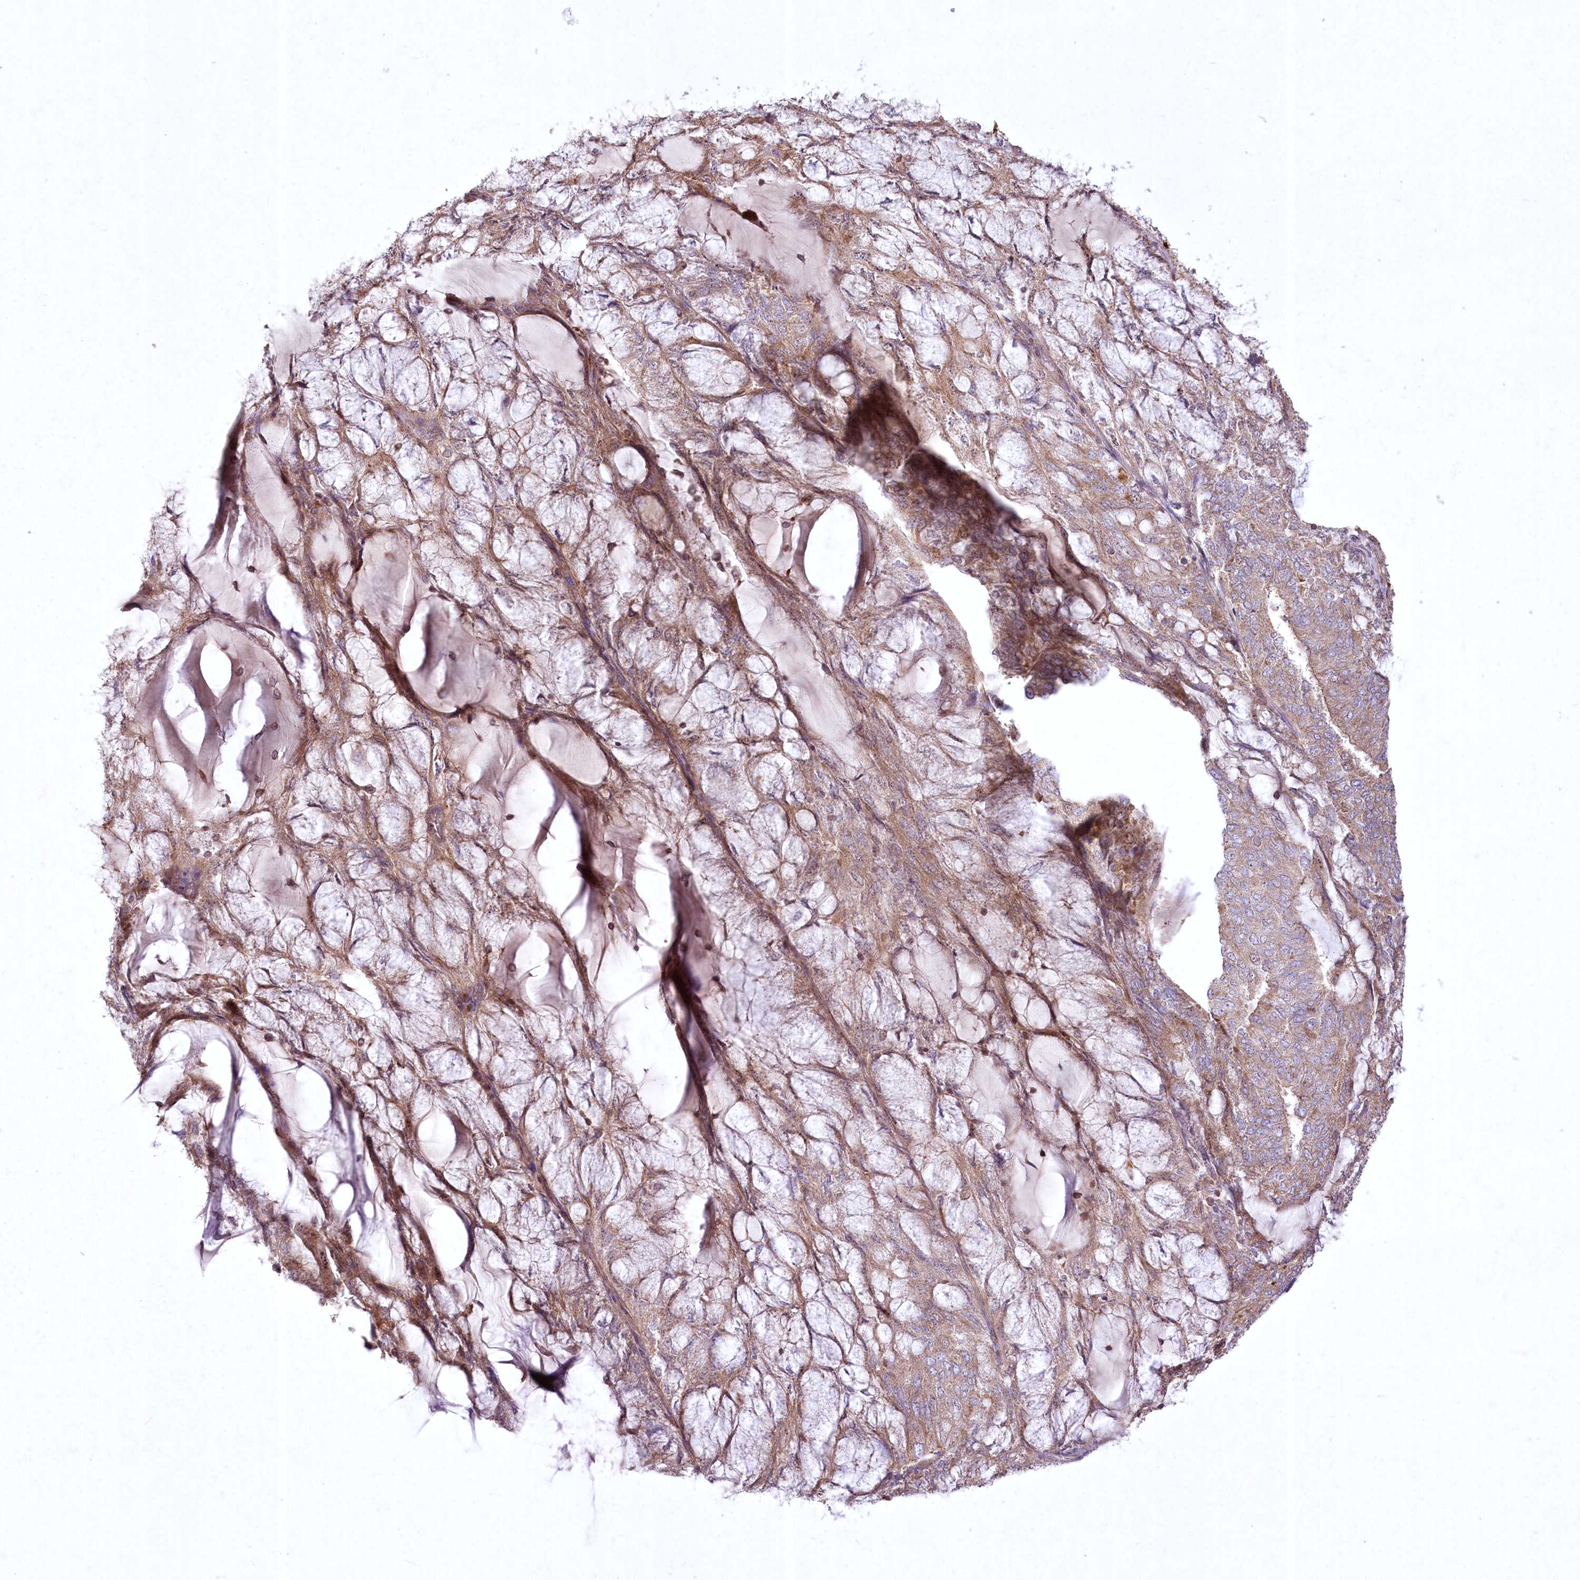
{"staining": {"intensity": "moderate", "quantity": ">75%", "location": "cytoplasmic/membranous"}, "tissue": "endometrial cancer", "cell_type": "Tumor cells", "image_type": "cancer", "snomed": [{"axis": "morphology", "description": "Adenocarcinoma, NOS"}, {"axis": "topography", "description": "Endometrium"}], "caption": "Immunohistochemical staining of human endometrial adenocarcinoma reveals moderate cytoplasmic/membranous protein expression in approximately >75% of tumor cells.", "gene": "SH3TC1", "patient": {"sex": "female", "age": 81}}